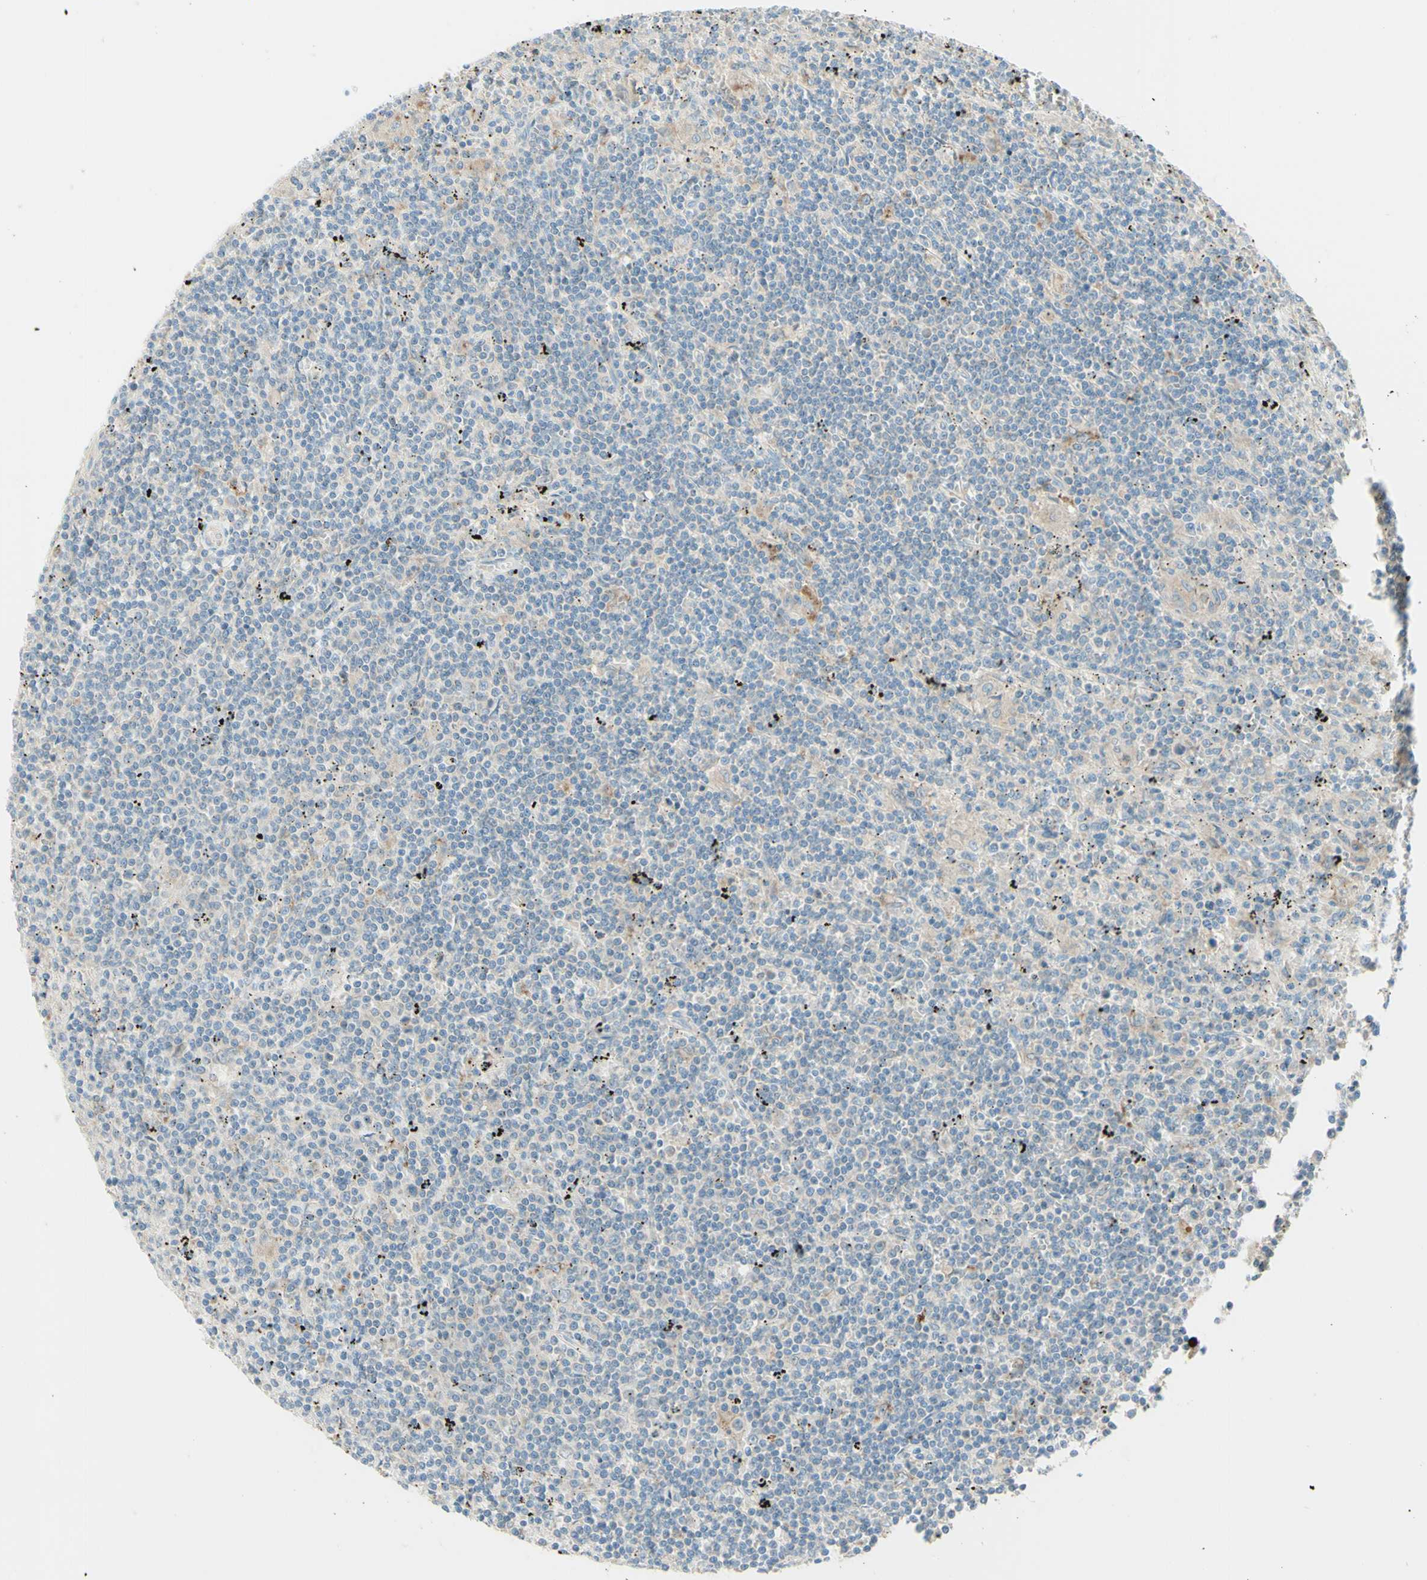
{"staining": {"intensity": "weak", "quantity": "<25%", "location": "cytoplasmic/membranous"}, "tissue": "lymphoma", "cell_type": "Tumor cells", "image_type": "cancer", "snomed": [{"axis": "morphology", "description": "Malignant lymphoma, non-Hodgkin's type, Low grade"}, {"axis": "topography", "description": "Spleen"}], "caption": "This is an immunohistochemistry (IHC) histopathology image of human malignant lymphoma, non-Hodgkin's type (low-grade). There is no staining in tumor cells.", "gene": "ARMC10", "patient": {"sex": "male", "age": 76}}